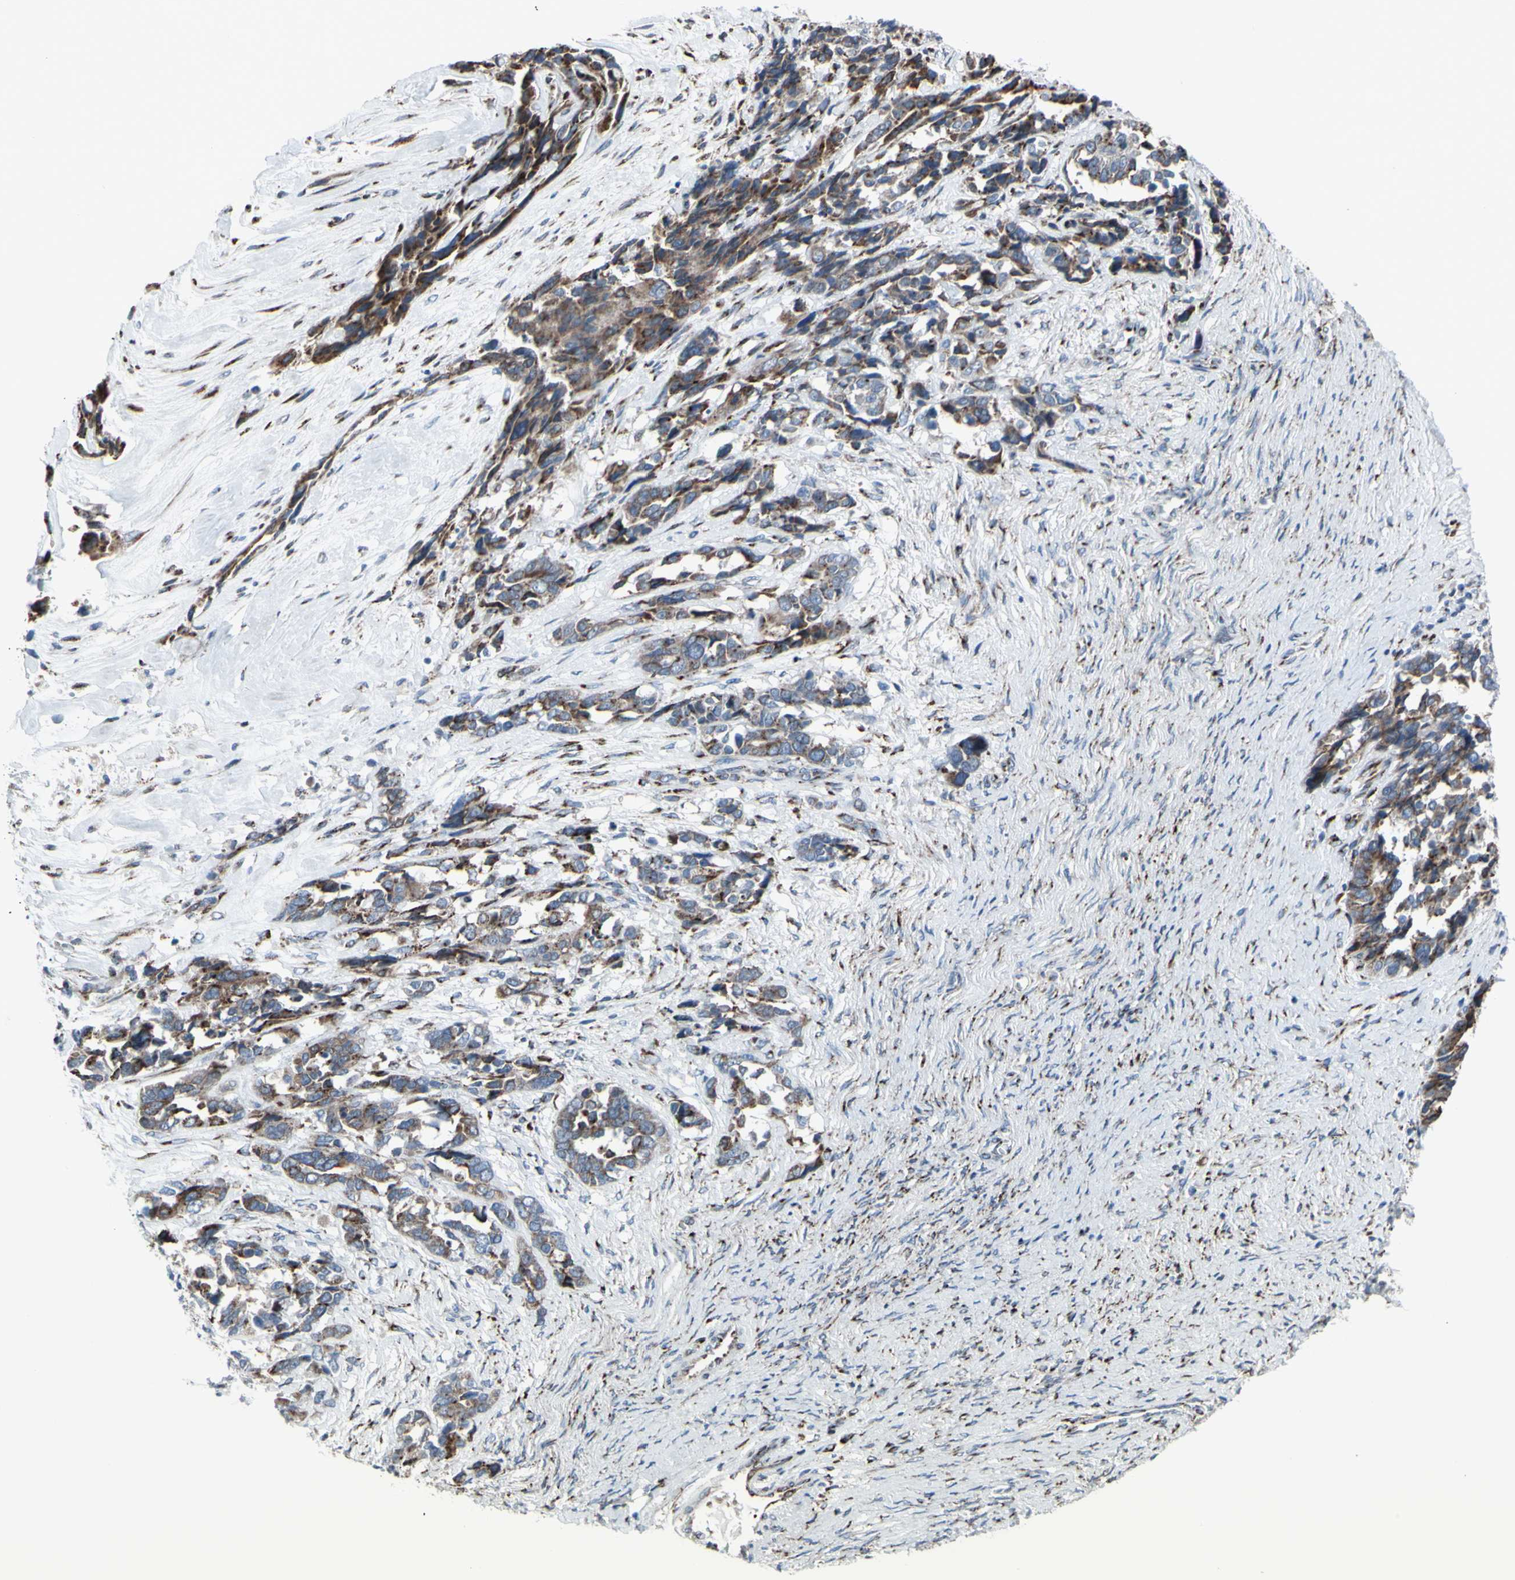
{"staining": {"intensity": "moderate", "quantity": ">75%", "location": "cytoplasmic/membranous"}, "tissue": "ovarian cancer", "cell_type": "Tumor cells", "image_type": "cancer", "snomed": [{"axis": "morphology", "description": "Cystadenocarcinoma, serous, NOS"}, {"axis": "topography", "description": "Ovary"}], "caption": "Ovarian cancer (serous cystadenocarcinoma) stained for a protein exhibits moderate cytoplasmic/membranous positivity in tumor cells.", "gene": "GLG1", "patient": {"sex": "female", "age": 44}}